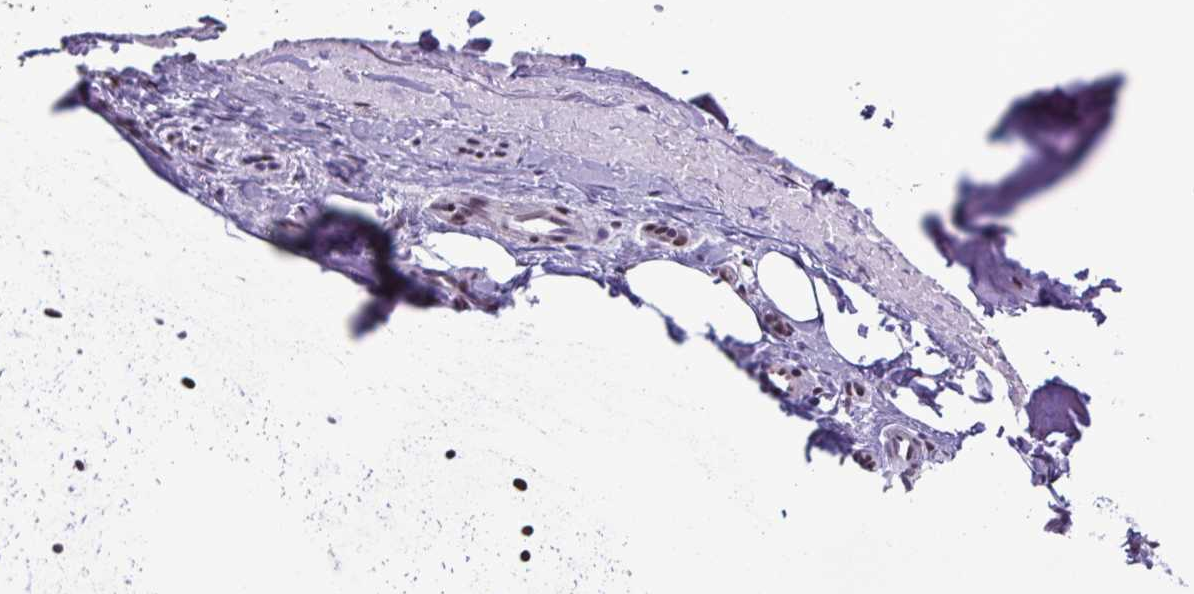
{"staining": {"intensity": "negative", "quantity": "none", "location": "none"}, "tissue": "soft tissue", "cell_type": "Fibroblasts", "image_type": "normal", "snomed": [{"axis": "morphology", "description": "Normal tissue, NOS"}, {"axis": "topography", "description": "Cartilage tissue"}], "caption": "Immunohistochemistry (IHC) histopathology image of normal soft tissue: soft tissue stained with DAB (3,3'-diaminobenzidine) shows no significant protein staining in fibroblasts.", "gene": "TIMM21", "patient": {"sex": "male", "age": 65}}